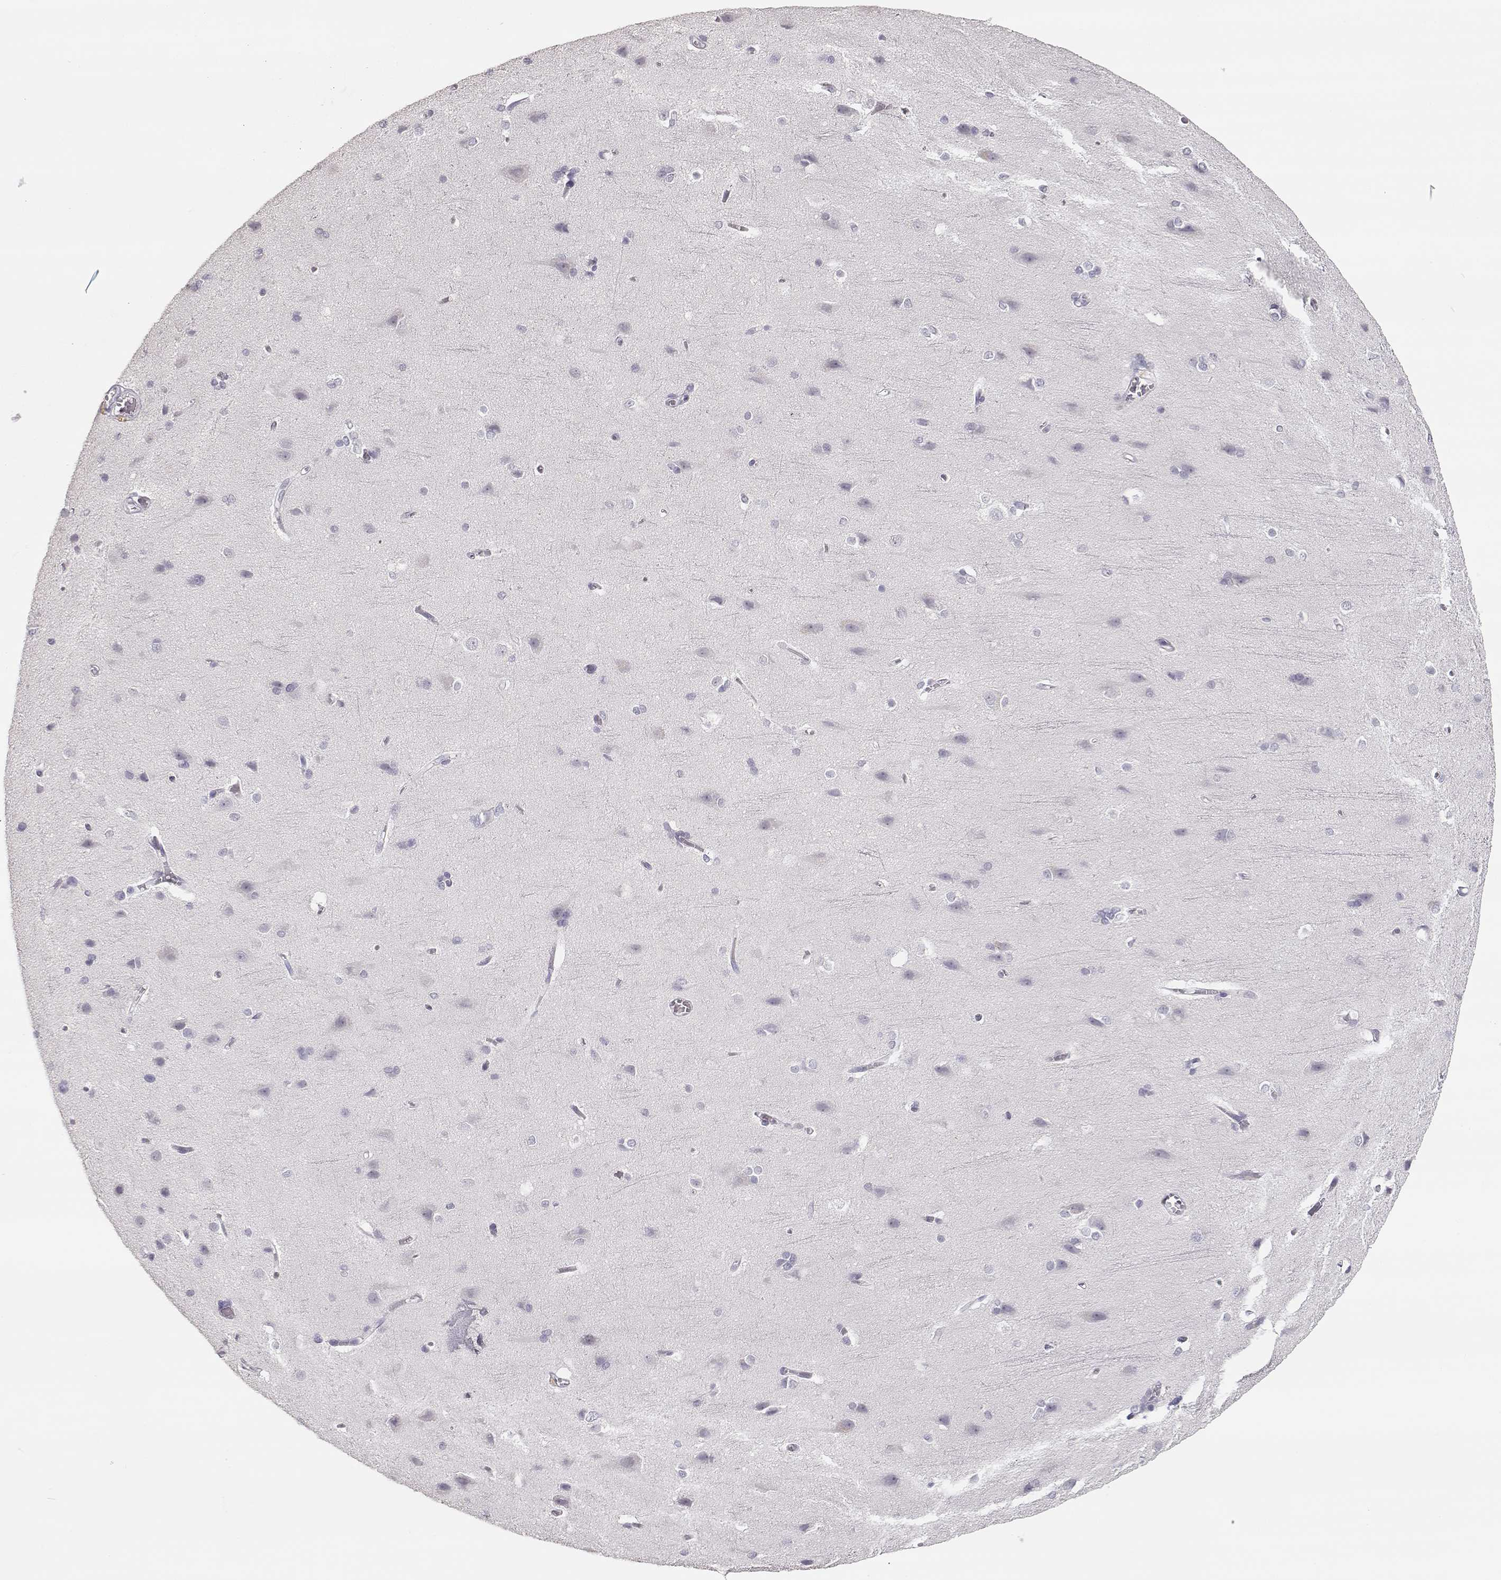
{"staining": {"intensity": "negative", "quantity": "none", "location": "none"}, "tissue": "cerebral cortex", "cell_type": "Endothelial cells", "image_type": "normal", "snomed": [{"axis": "morphology", "description": "Normal tissue, NOS"}, {"axis": "topography", "description": "Cerebral cortex"}], "caption": "Immunohistochemistry photomicrograph of unremarkable cerebral cortex stained for a protein (brown), which demonstrates no positivity in endothelial cells.", "gene": "TKTL1", "patient": {"sex": "male", "age": 37}}